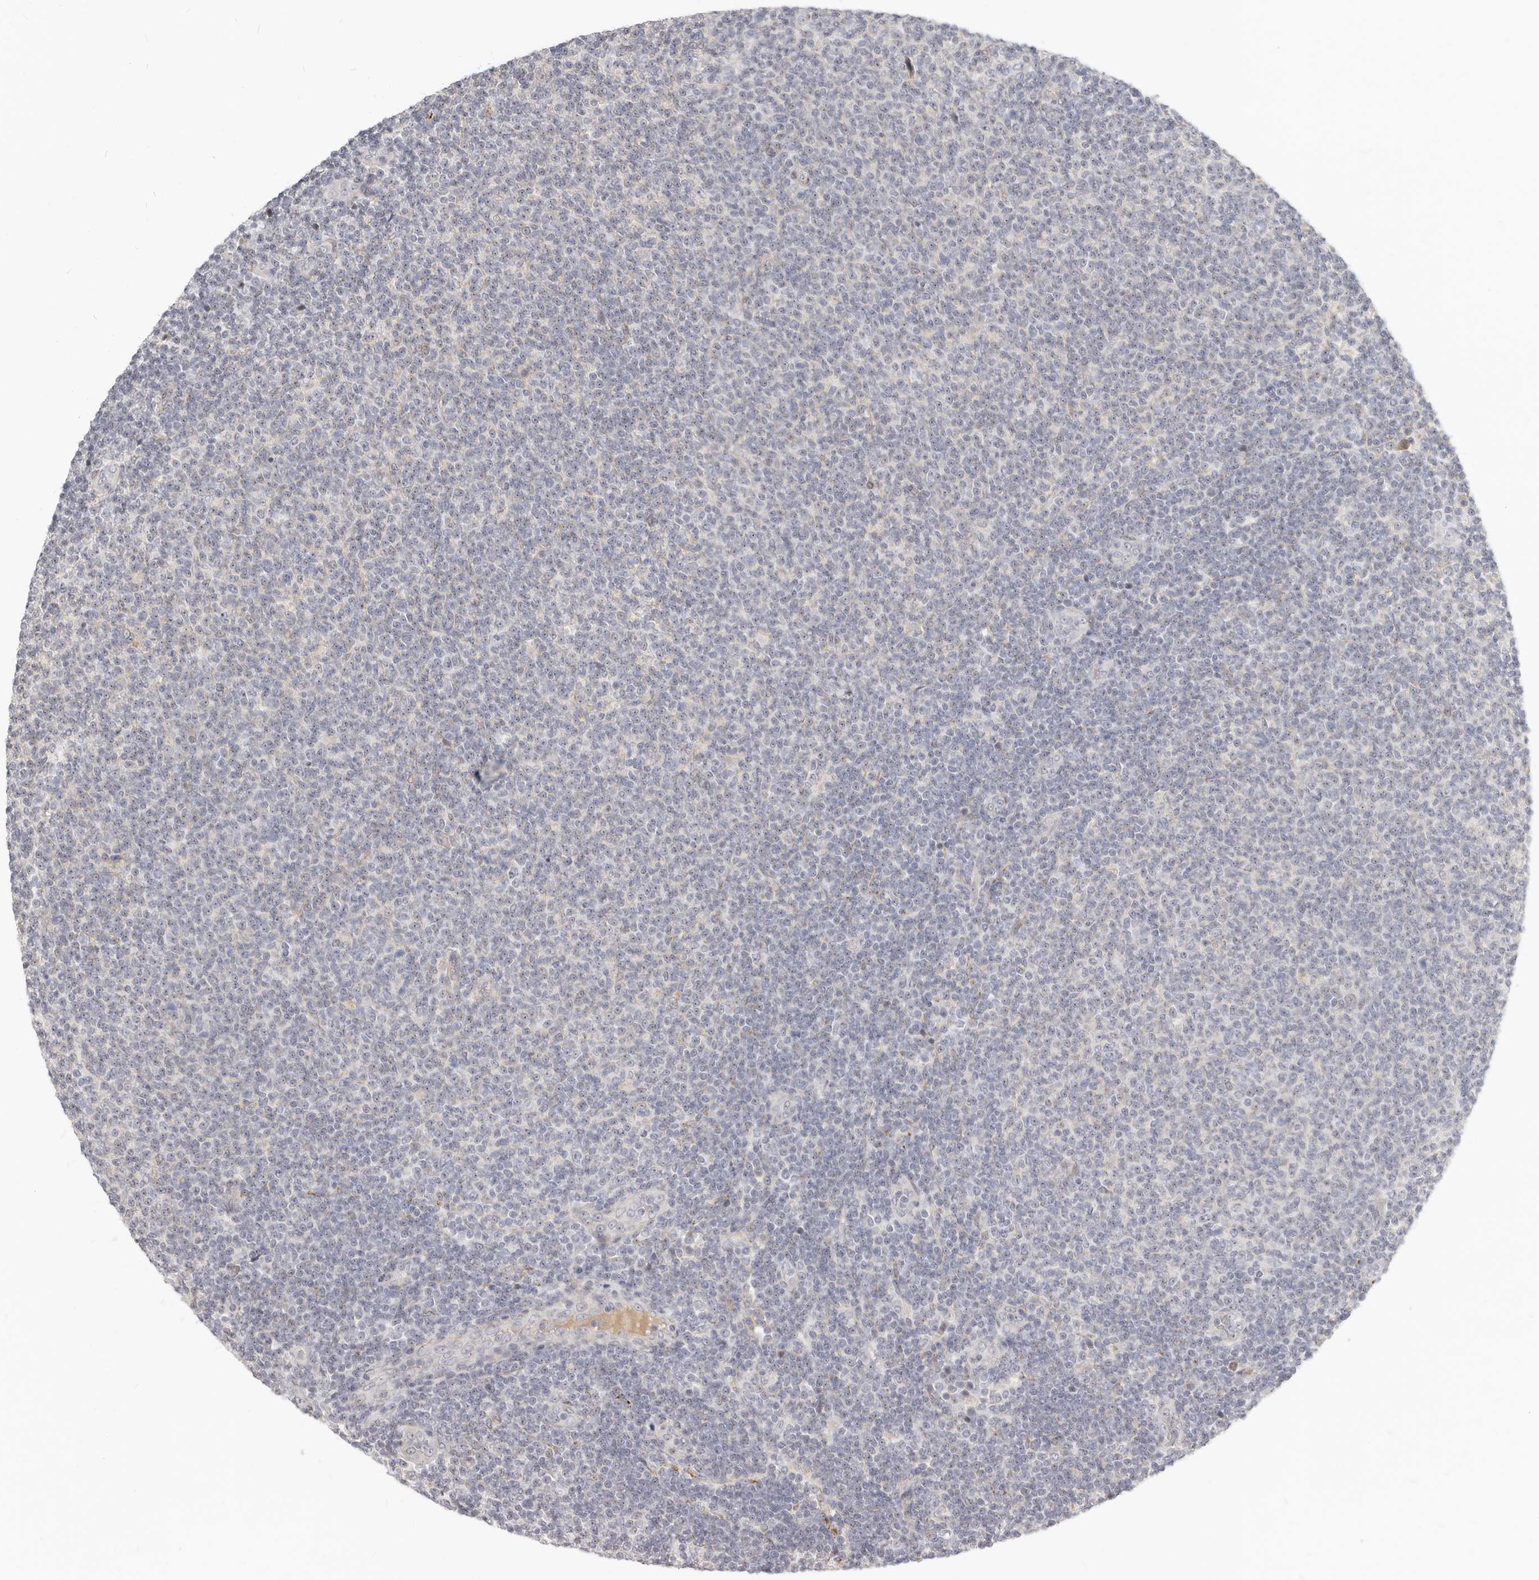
{"staining": {"intensity": "negative", "quantity": "none", "location": "none"}, "tissue": "lymphoma", "cell_type": "Tumor cells", "image_type": "cancer", "snomed": [{"axis": "morphology", "description": "Malignant lymphoma, non-Hodgkin's type, Low grade"}, {"axis": "topography", "description": "Lymph node"}], "caption": "There is no significant staining in tumor cells of low-grade malignant lymphoma, non-Hodgkin's type.", "gene": "MICALL2", "patient": {"sex": "male", "age": 66}}